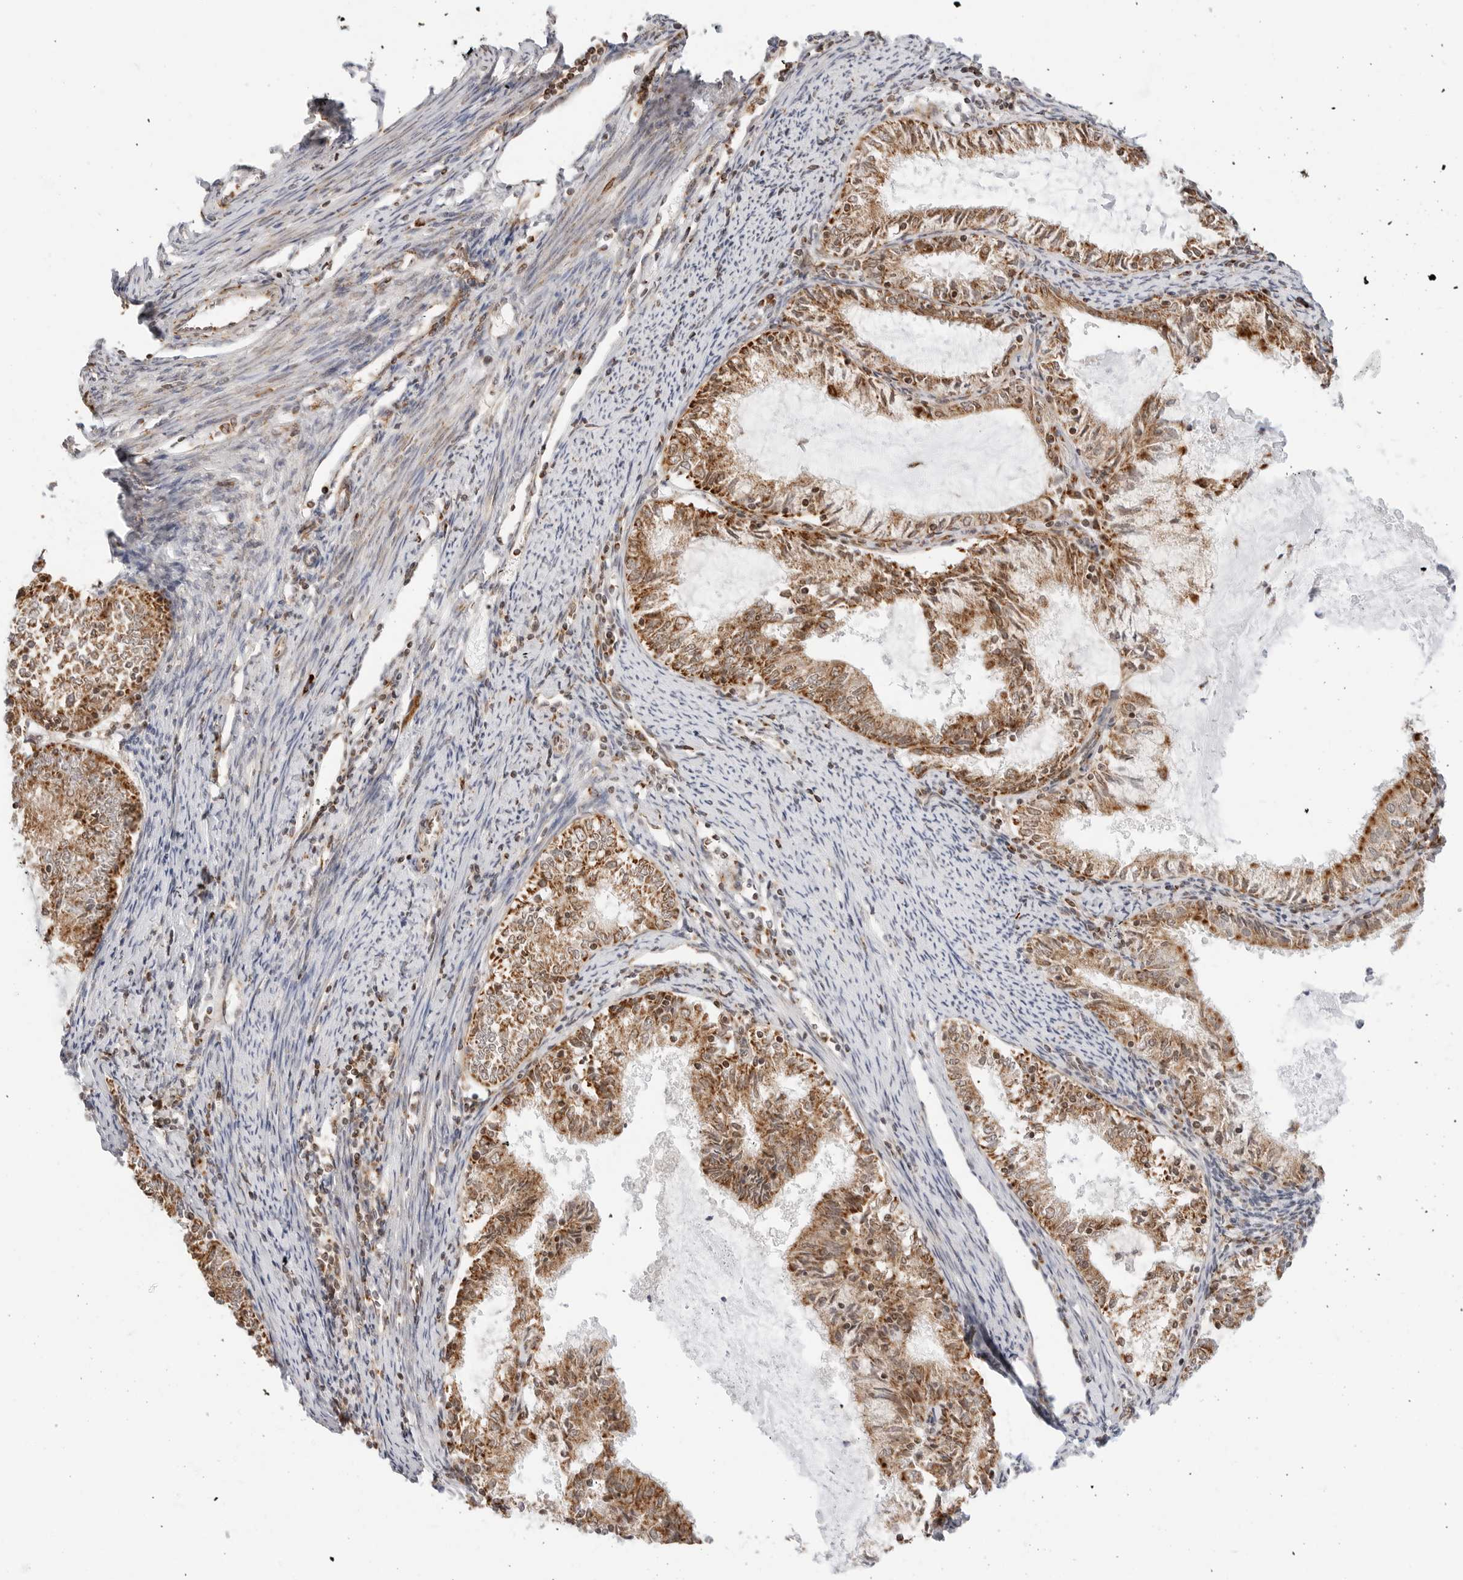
{"staining": {"intensity": "strong", "quantity": ">75%", "location": "cytoplasmic/membranous"}, "tissue": "endometrial cancer", "cell_type": "Tumor cells", "image_type": "cancer", "snomed": [{"axis": "morphology", "description": "Adenocarcinoma, NOS"}, {"axis": "topography", "description": "Endometrium"}], "caption": "Strong cytoplasmic/membranous expression for a protein is appreciated in approximately >75% of tumor cells of endometrial cancer (adenocarcinoma) using IHC.", "gene": "POLR3GL", "patient": {"sex": "female", "age": 57}}